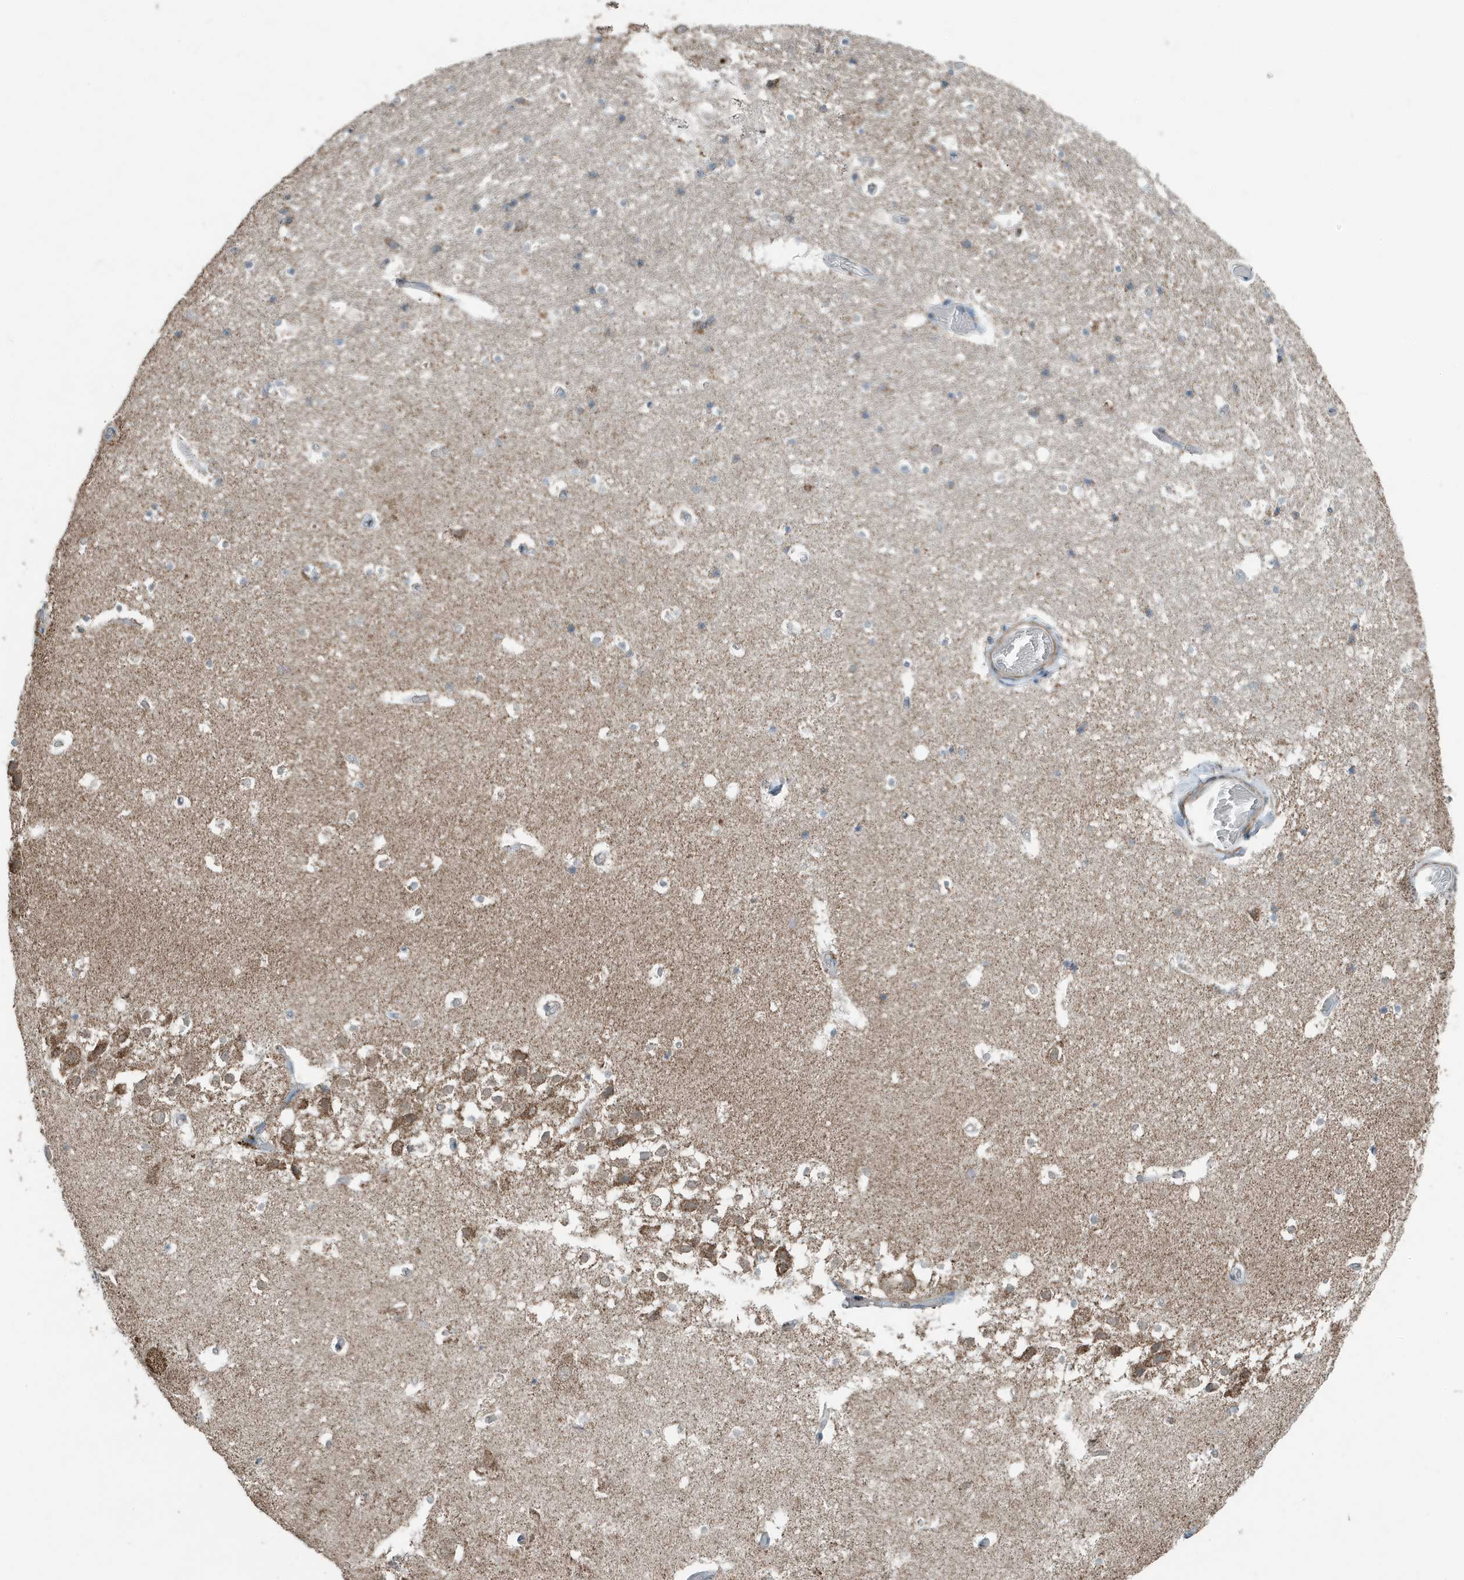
{"staining": {"intensity": "weak", "quantity": "<25%", "location": "cytoplasmic/membranous"}, "tissue": "hippocampus", "cell_type": "Glial cells", "image_type": "normal", "snomed": [{"axis": "morphology", "description": "Normal tissue, NOS"}, {"axis": "topography", "description": "Hippocampus"}], "caption": "Immunohistochemistry (IHC) histopathology image of benign hippocampus stained for a protein (brown), which displays no staining in glial cells.", "gene": "MT", "patient": {"sex": "female", "age": 52}}